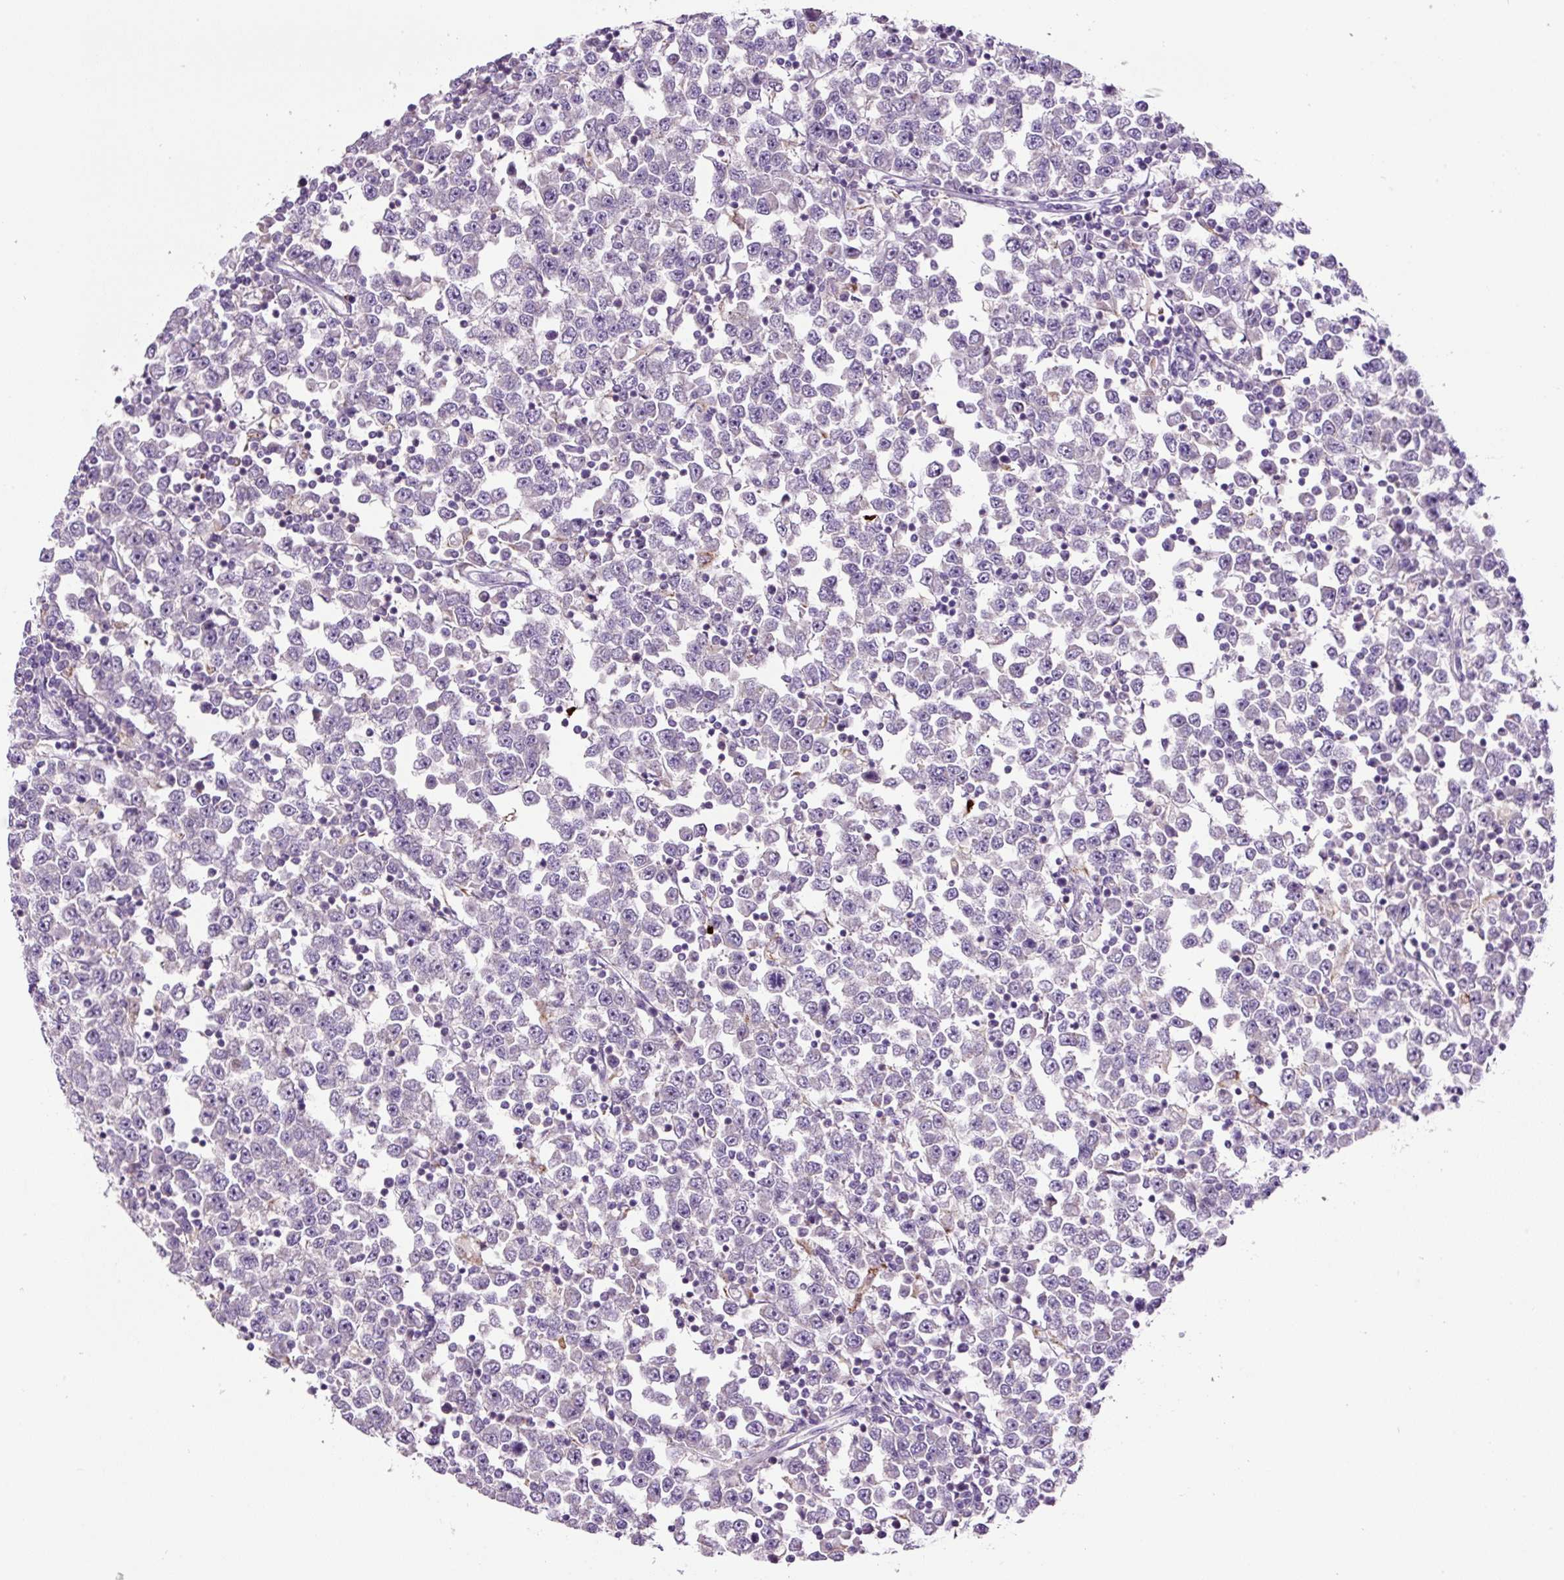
{"staining": {"intensity": "negative", "quantity": "none", "location": "none"}, "tissue": "testis cancer", "cell_type": "Tumor cells", "image_type": "cancer", "snomed": [{"axis": "morphology", "description": "Seminoma, NOS"}, {"axis": "topography", "description": "Testis"}], "caption": "DAB immunohistochemical staining of testis cancer demonstrates no significant expression in tumor cells.", "gene": "OGDHL", "patient": {"sex": "male", "age": 65}}